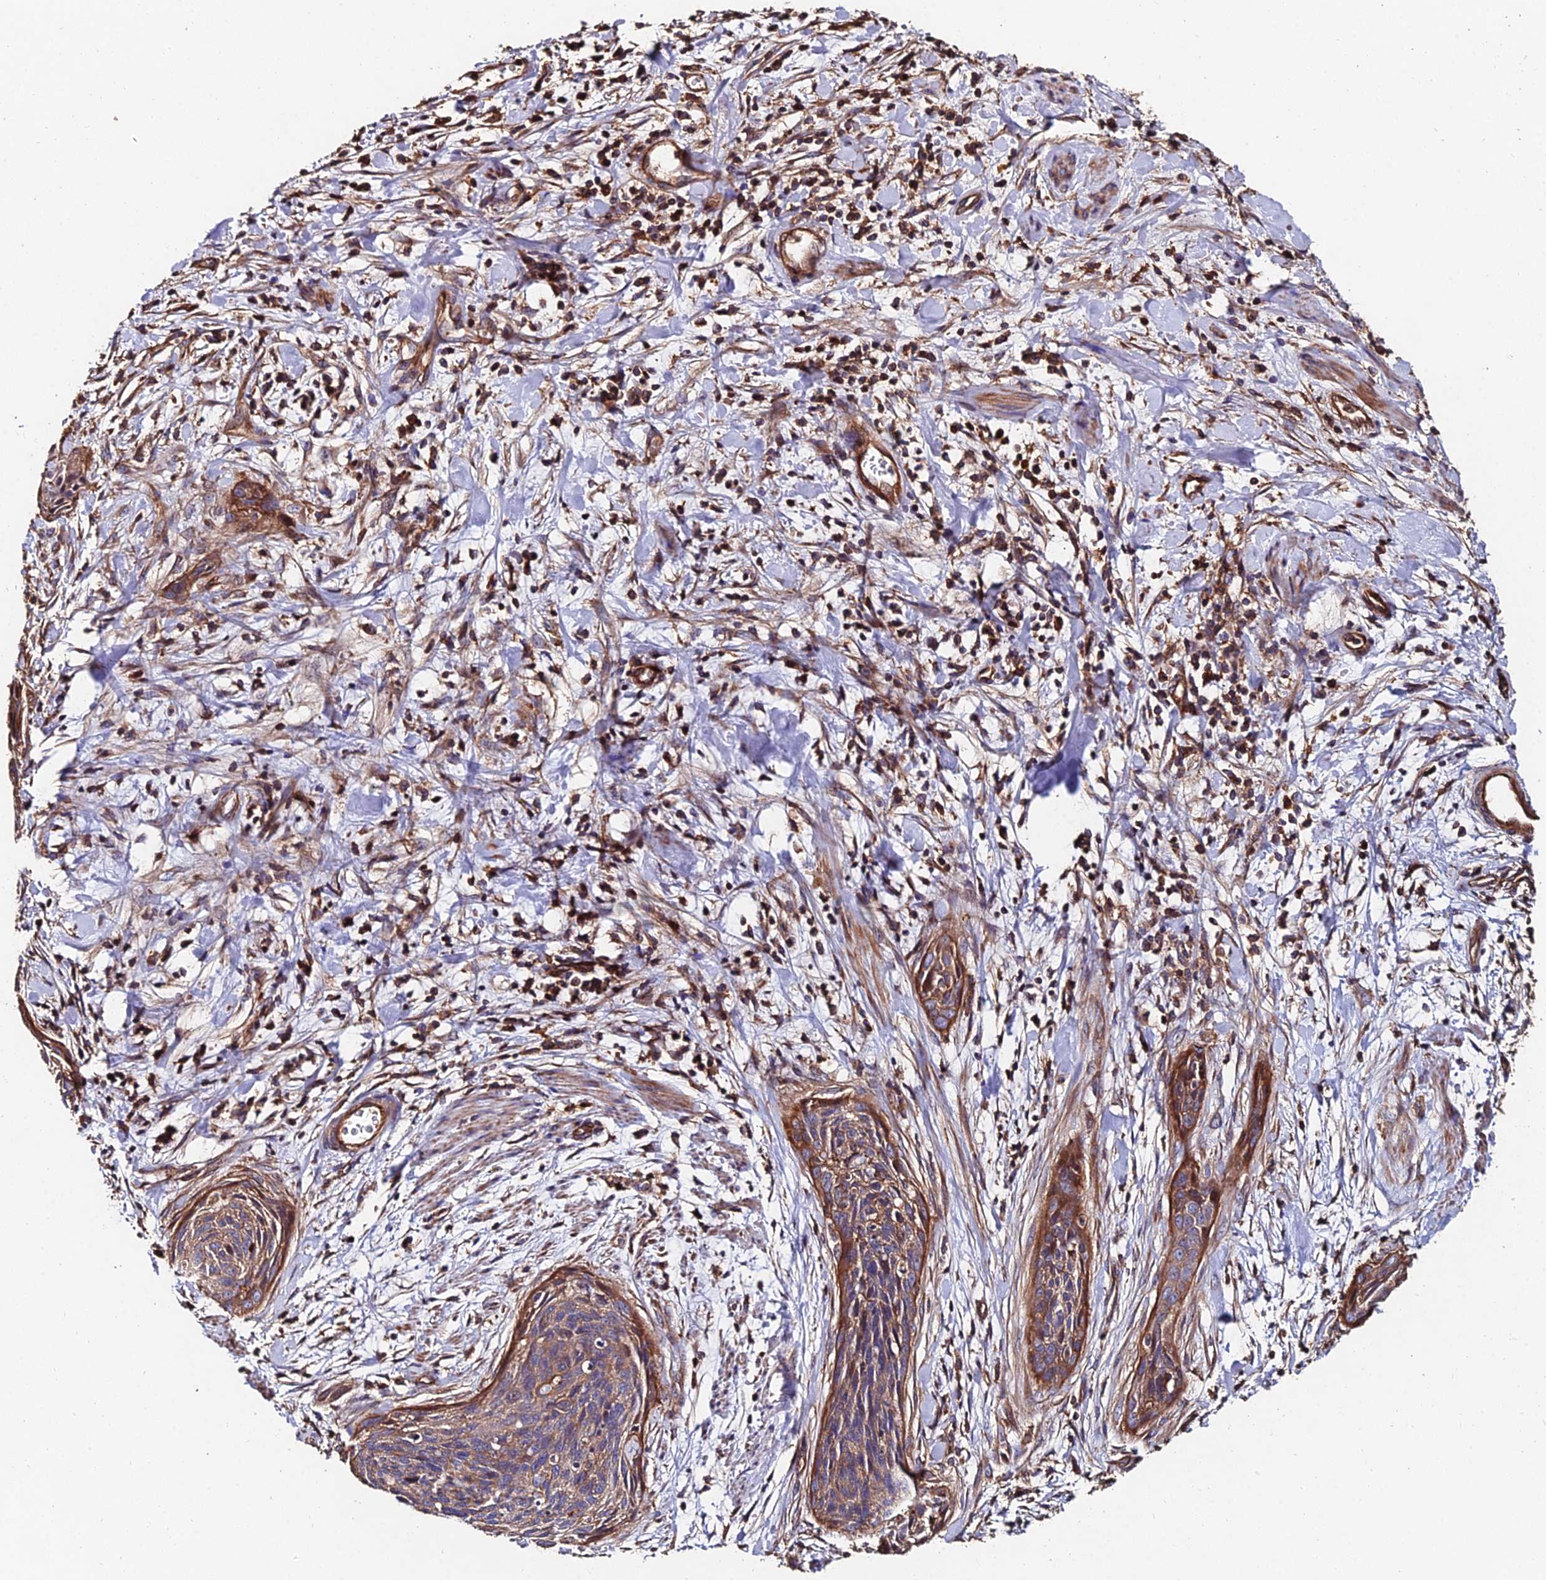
{"staining": {"intensity": "moderate", "quantity": "25%-75%", "location": "cytoplasmic/membranous"}, "tissue": "cervical cancer", "cell_type": "Tumor cells", "image_type": "cancer", "snomed": [{"axis": "morphology", "description": "Squamous cell carcinoma, NOS"}, {"axis": "topography", "description": "Cervix"}], "caption": "High-magnification brightfield microscopy of cervical squamous cell carcinoma stained with DAB (brown) and counterstained with hematoxylin (blue). tumor cells exhibit moderate cytoplasmic/membranous expression is seen in approximately25%-75% of cells. Immunohistochemistry (ihc) stains the protein in brown and the nuclei are stained blue.", "gene": "EXT1", "patient": {"sex": "female", "age": 55}}